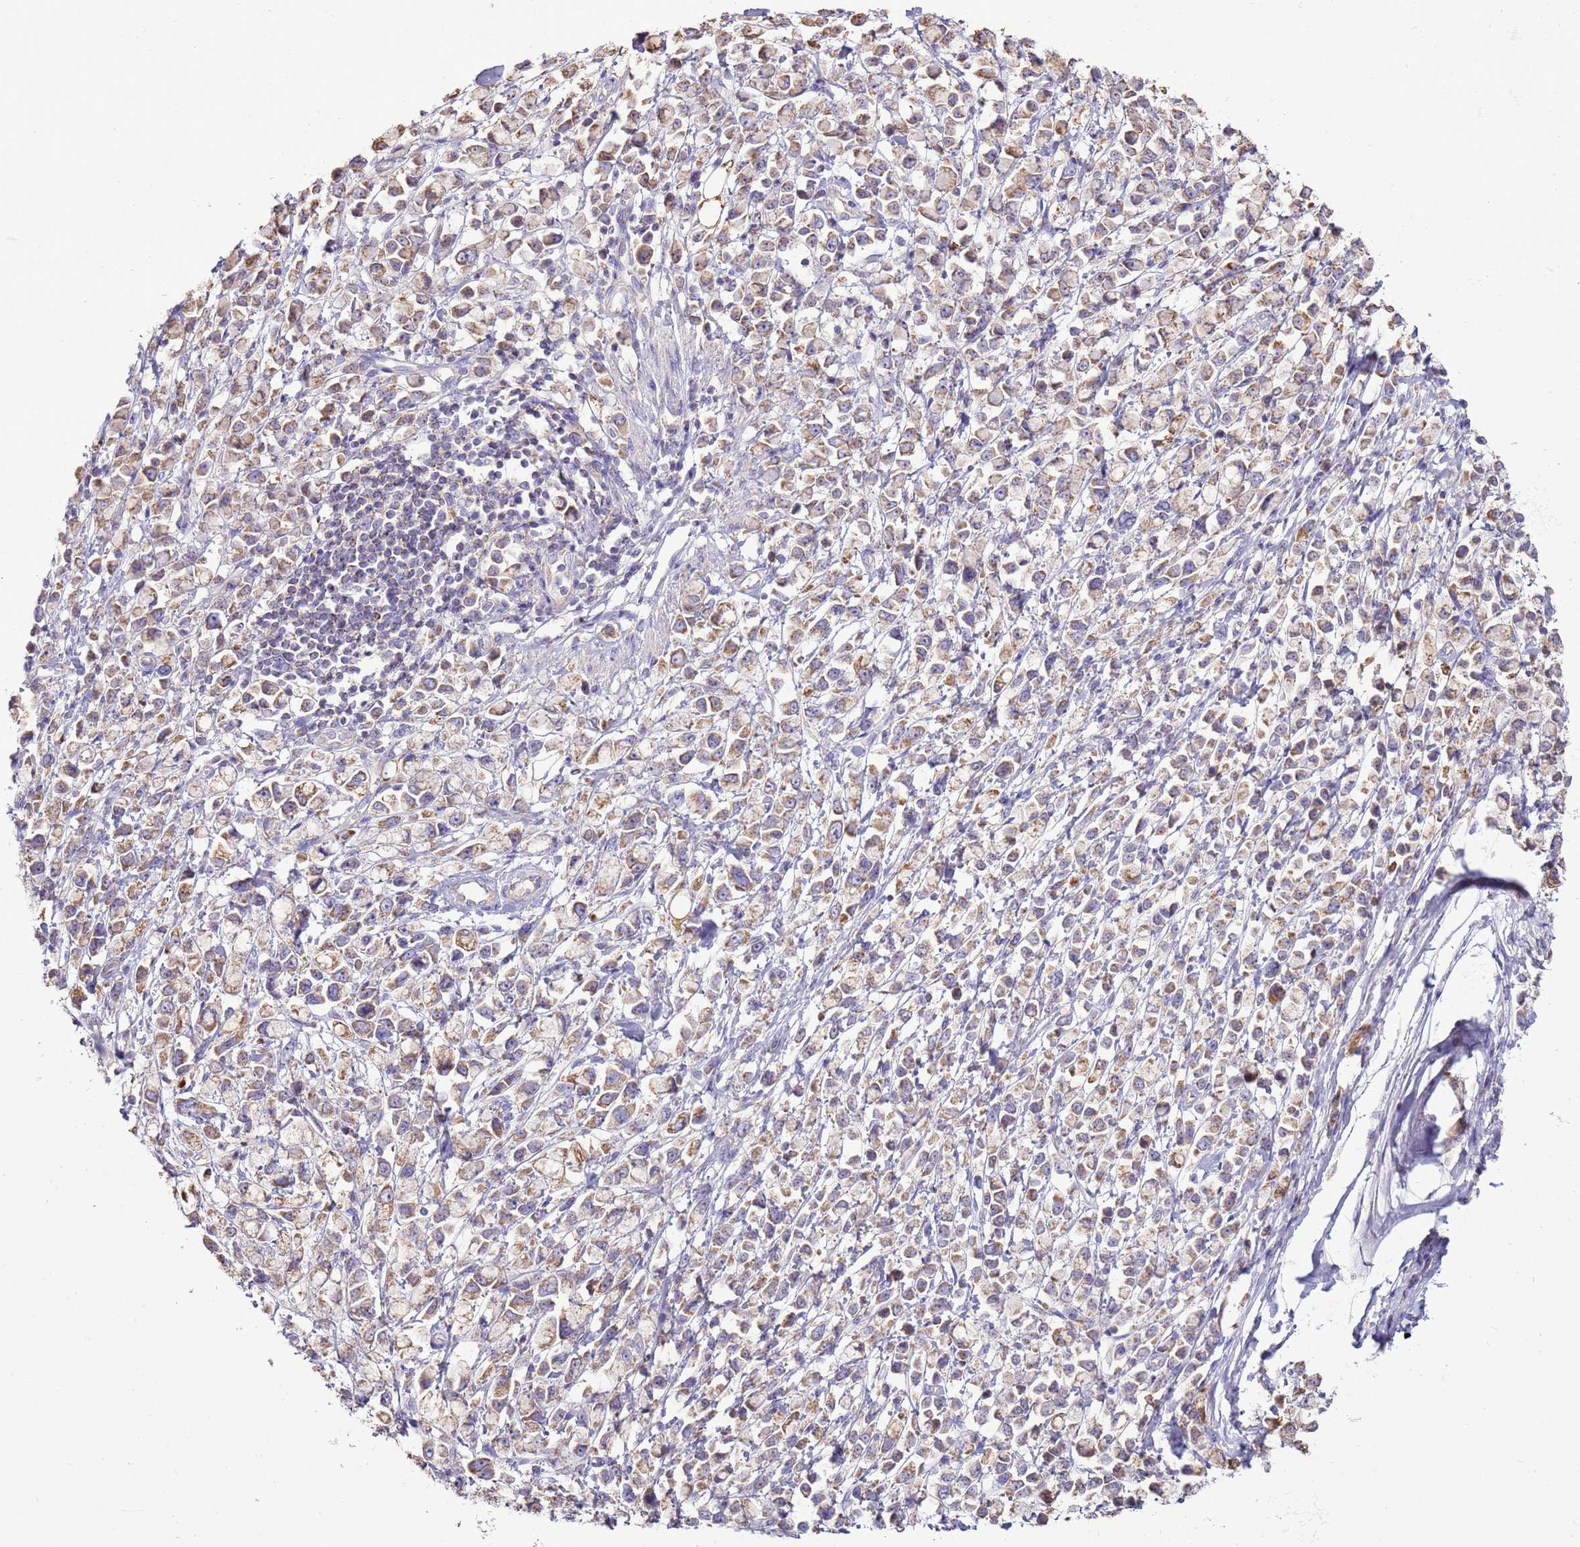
{"staining": {"intensity": "moderate", "quantity": ">75%", "location": "cytoplasmic/membranous"}, "tissue": "stomach cancer", "cell_type": "Tumor cells", "image_type": "cancer", "snomed": [{"axis": "morphology", "description": "Adenocarcinoma, NOS"}, {"axis": "topography", "description": "Stomach"}], "caption": "Tumor cells reveal medium levels of moderate cytoplasmic/membranous positivity in about >75% of cells in adenocarcinoma (stomach). The staining is performed using DAB (3,3'-diaminobenzidine) brown chromogen to label protein expression. The nuclei are counter-stained blue using hematoxylin.", "gene": "TRAPPC4", "patient": {"sex": "female", "age": 81}}